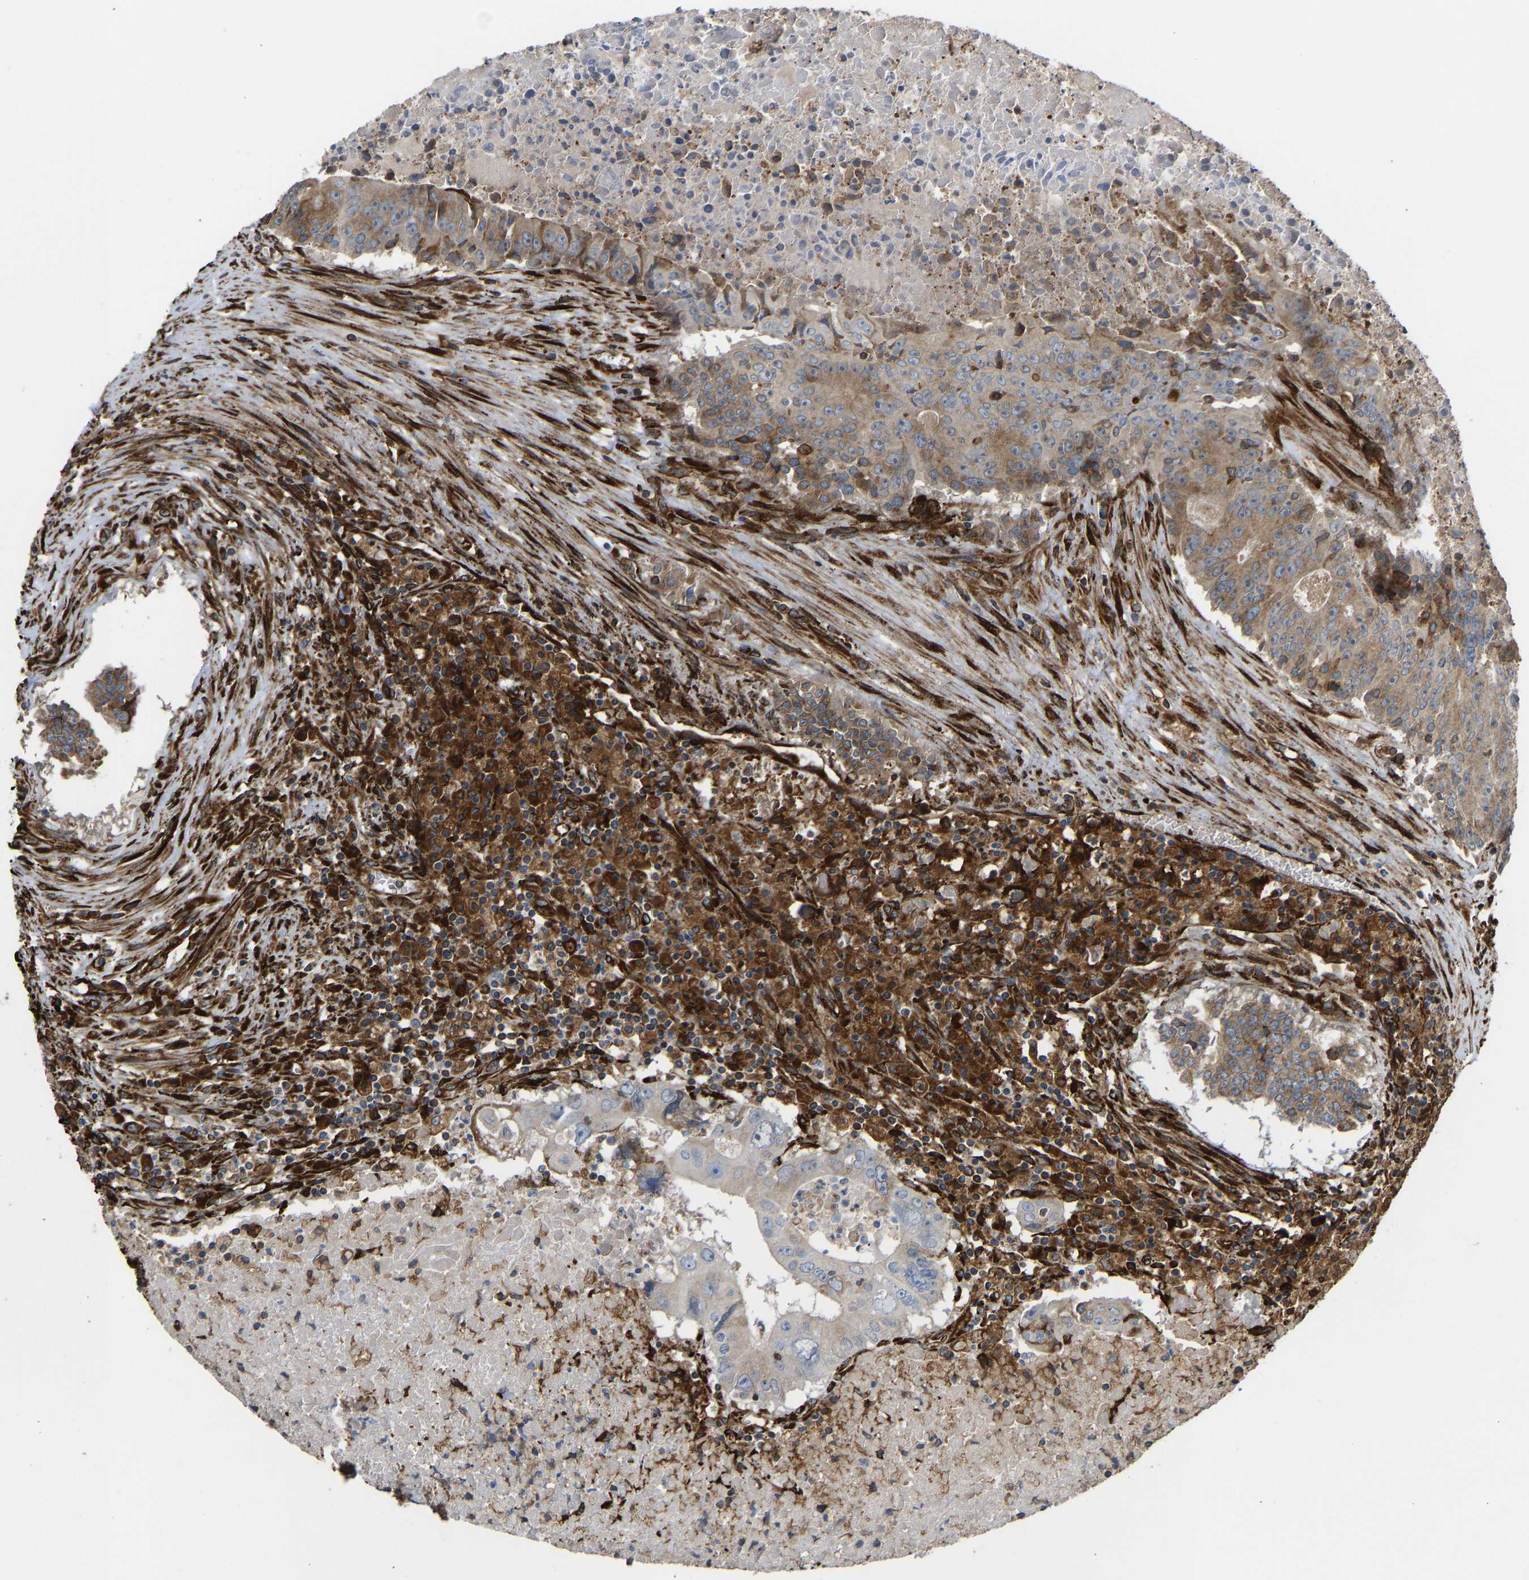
{"staining": {"intensity": "weak", "quantity": ">75%", "location": "cytoplasmic/membranous"}, "tissue": "colorectal cancer", "cell_type": "Tumor cells", "image_type": "cancer", "snomed": [{"axis": "morphology", "description": "Adenocarcinoma, NOS"}, {"axis": "topography", "description": "Colon"}], "caption": "Weak cytoplasmic/membranous positivity for a protein is present in about >75% of tumor cells of adenocarcinoma (colorectal) using IHC.", "gene": "BEX3", "patient": {"sex": "male", "age": 87}}